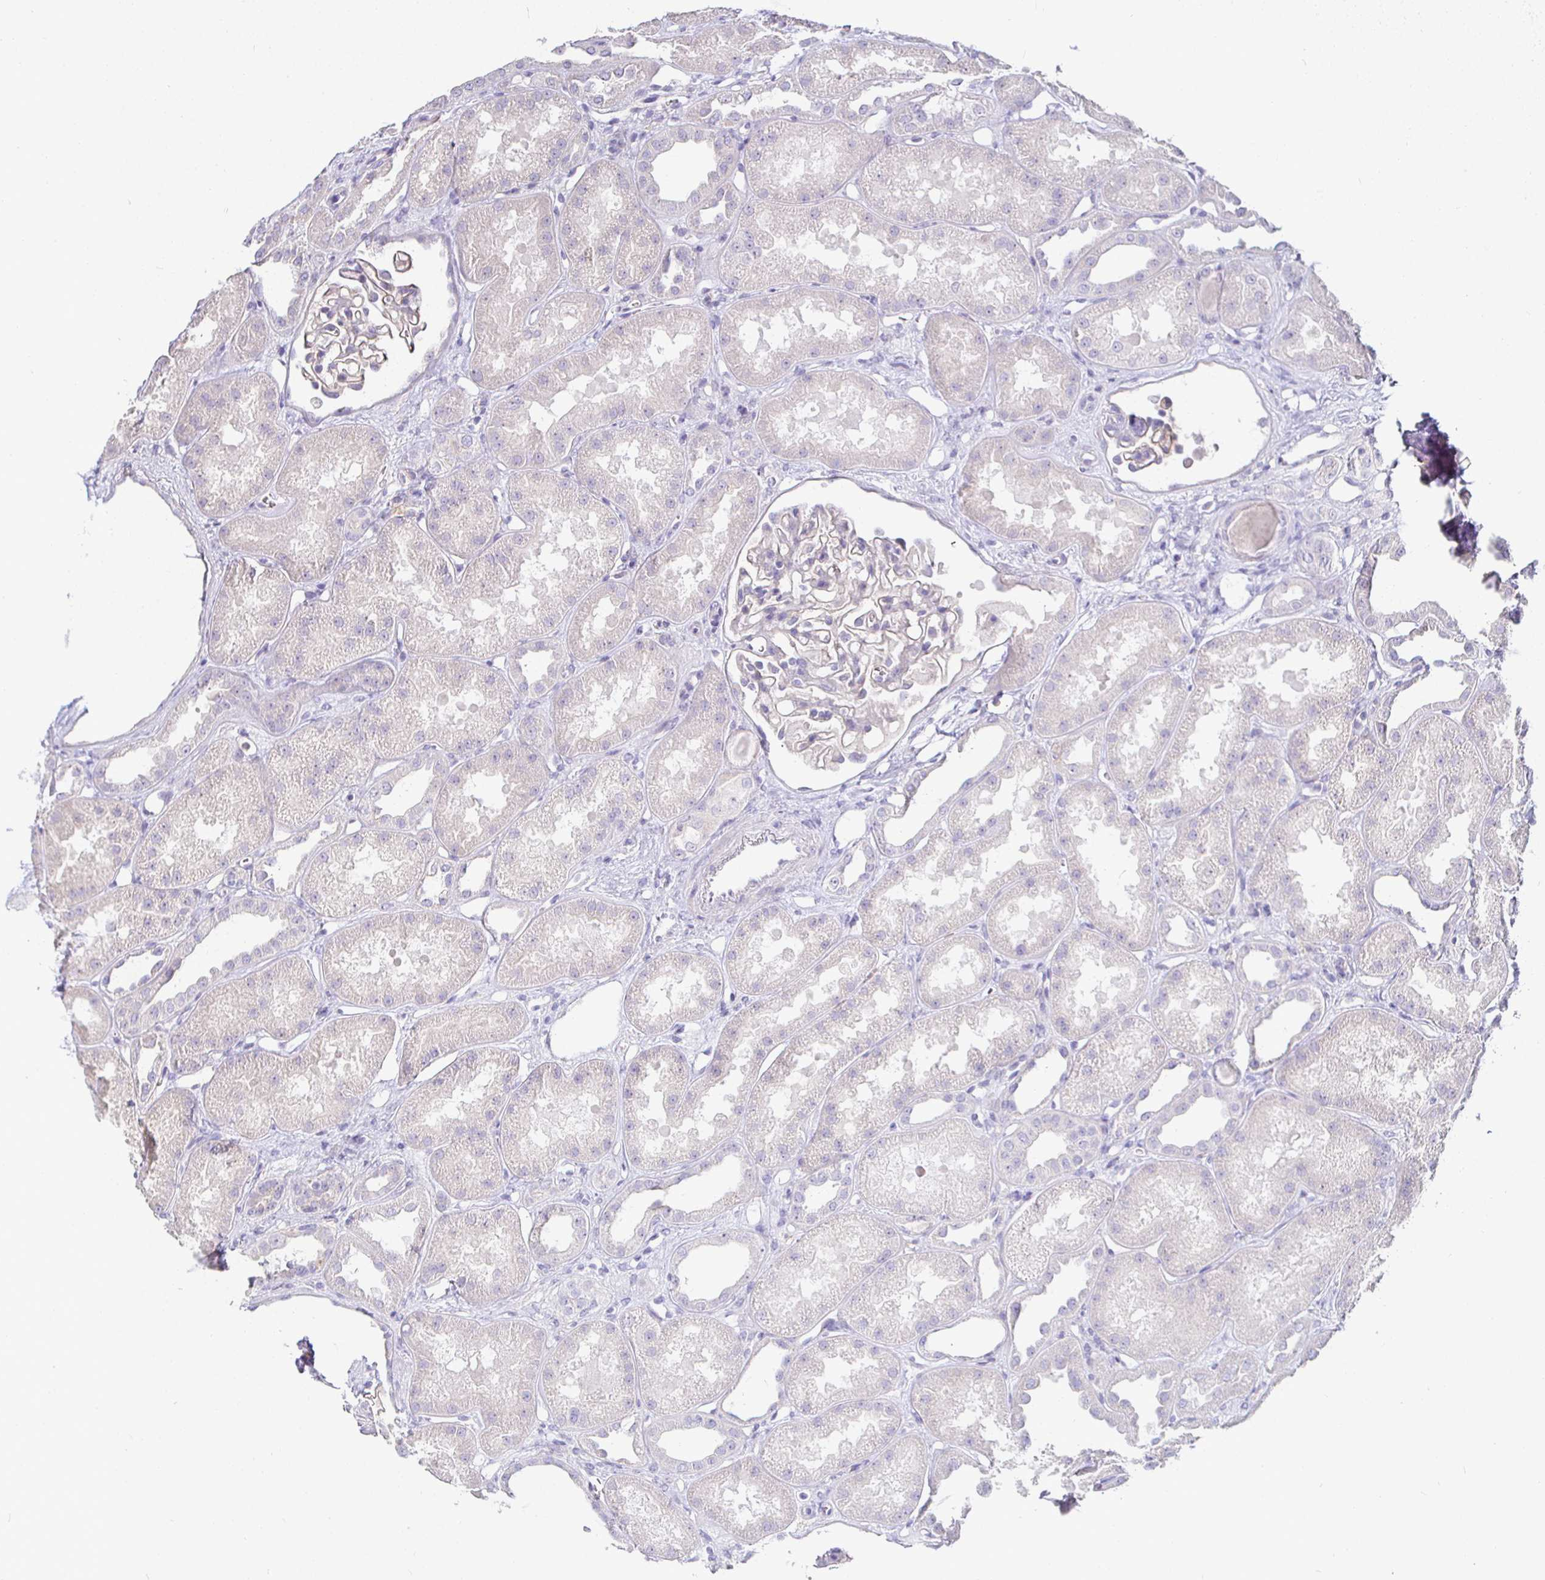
{"staining": {"intensity": "weak", "quantity": "25%-75%", "location": "cytoplasmic/membranous"}, "tissue": "kidney", "cell_type": "Cells in glomeruli", "image_type": "normal", "snomed": [{"axis": "morphology", "description": "Normal tissue, NOS"}, {"axis": "topography", "description": "Kidney"}], "caption": "The photomicrograph demonstrates staining of unremarkable kidney, revealing weak cytoplasmic/membranous protein staining (brown color) within cells in glomeruli. Immunohistochemistry (ihc) stains the protein of interest in brown and the nuclei are stained blue.", "gene": "SIRPA", "patient": {"sex": "male", "age": 61}}